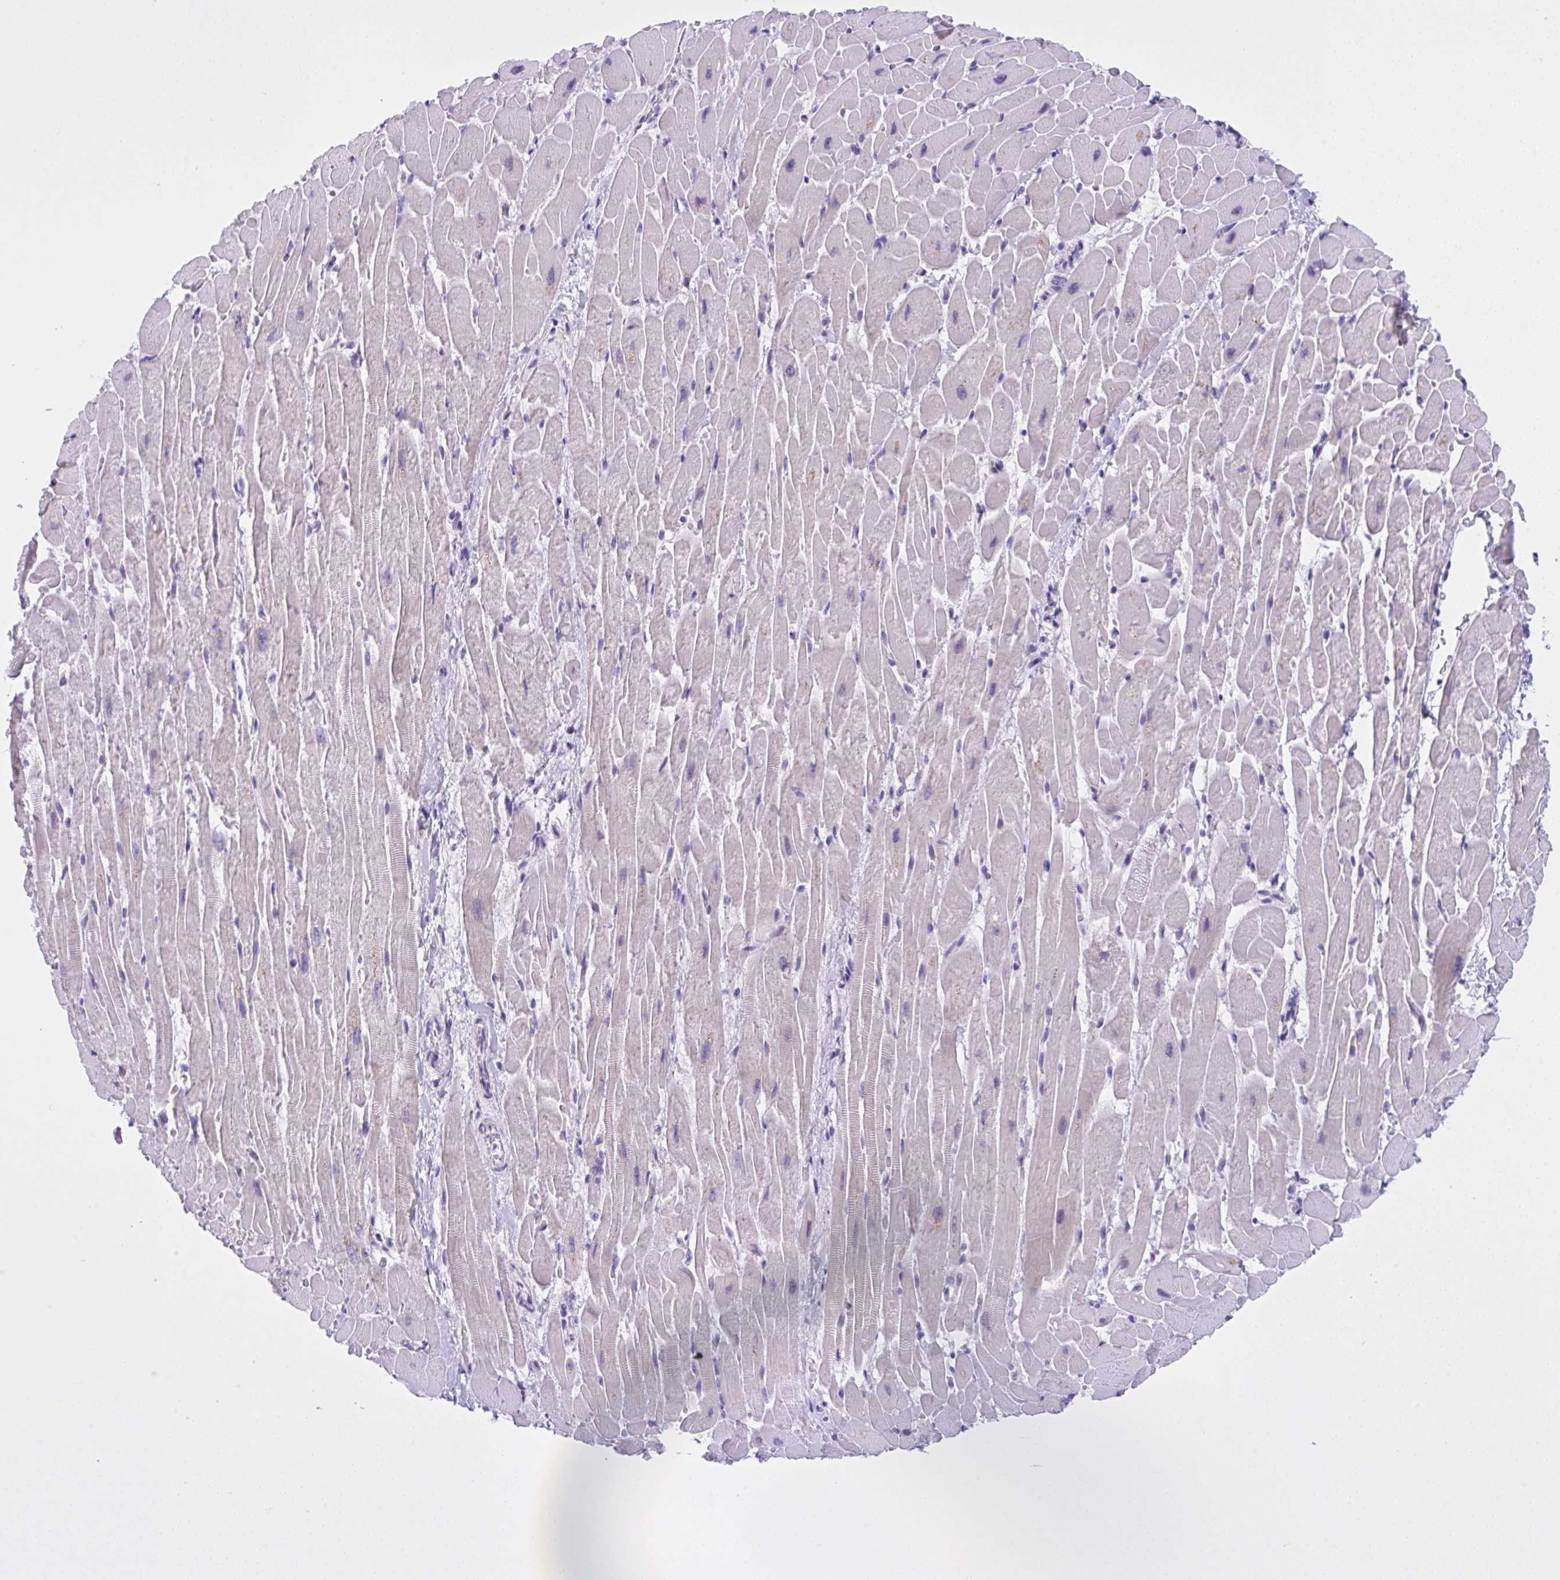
{"staining": {"intensity": "negative", "quantity": "none", "location": "none"}, "tissue": "heart muscle", "cell_type": "Cardiomyocytes", "image_type": "normal", "snomed": [{"axis": "morphology", "description": "Normal tissue, NOS"}, {"axis": "topography", "description": "Heart"}], "caption": "The image demonstrates no significant expression in cardiomyocytes of heart muscle.", "gene": "YBX2", "patient": {"sex": "male", "age": 37}}